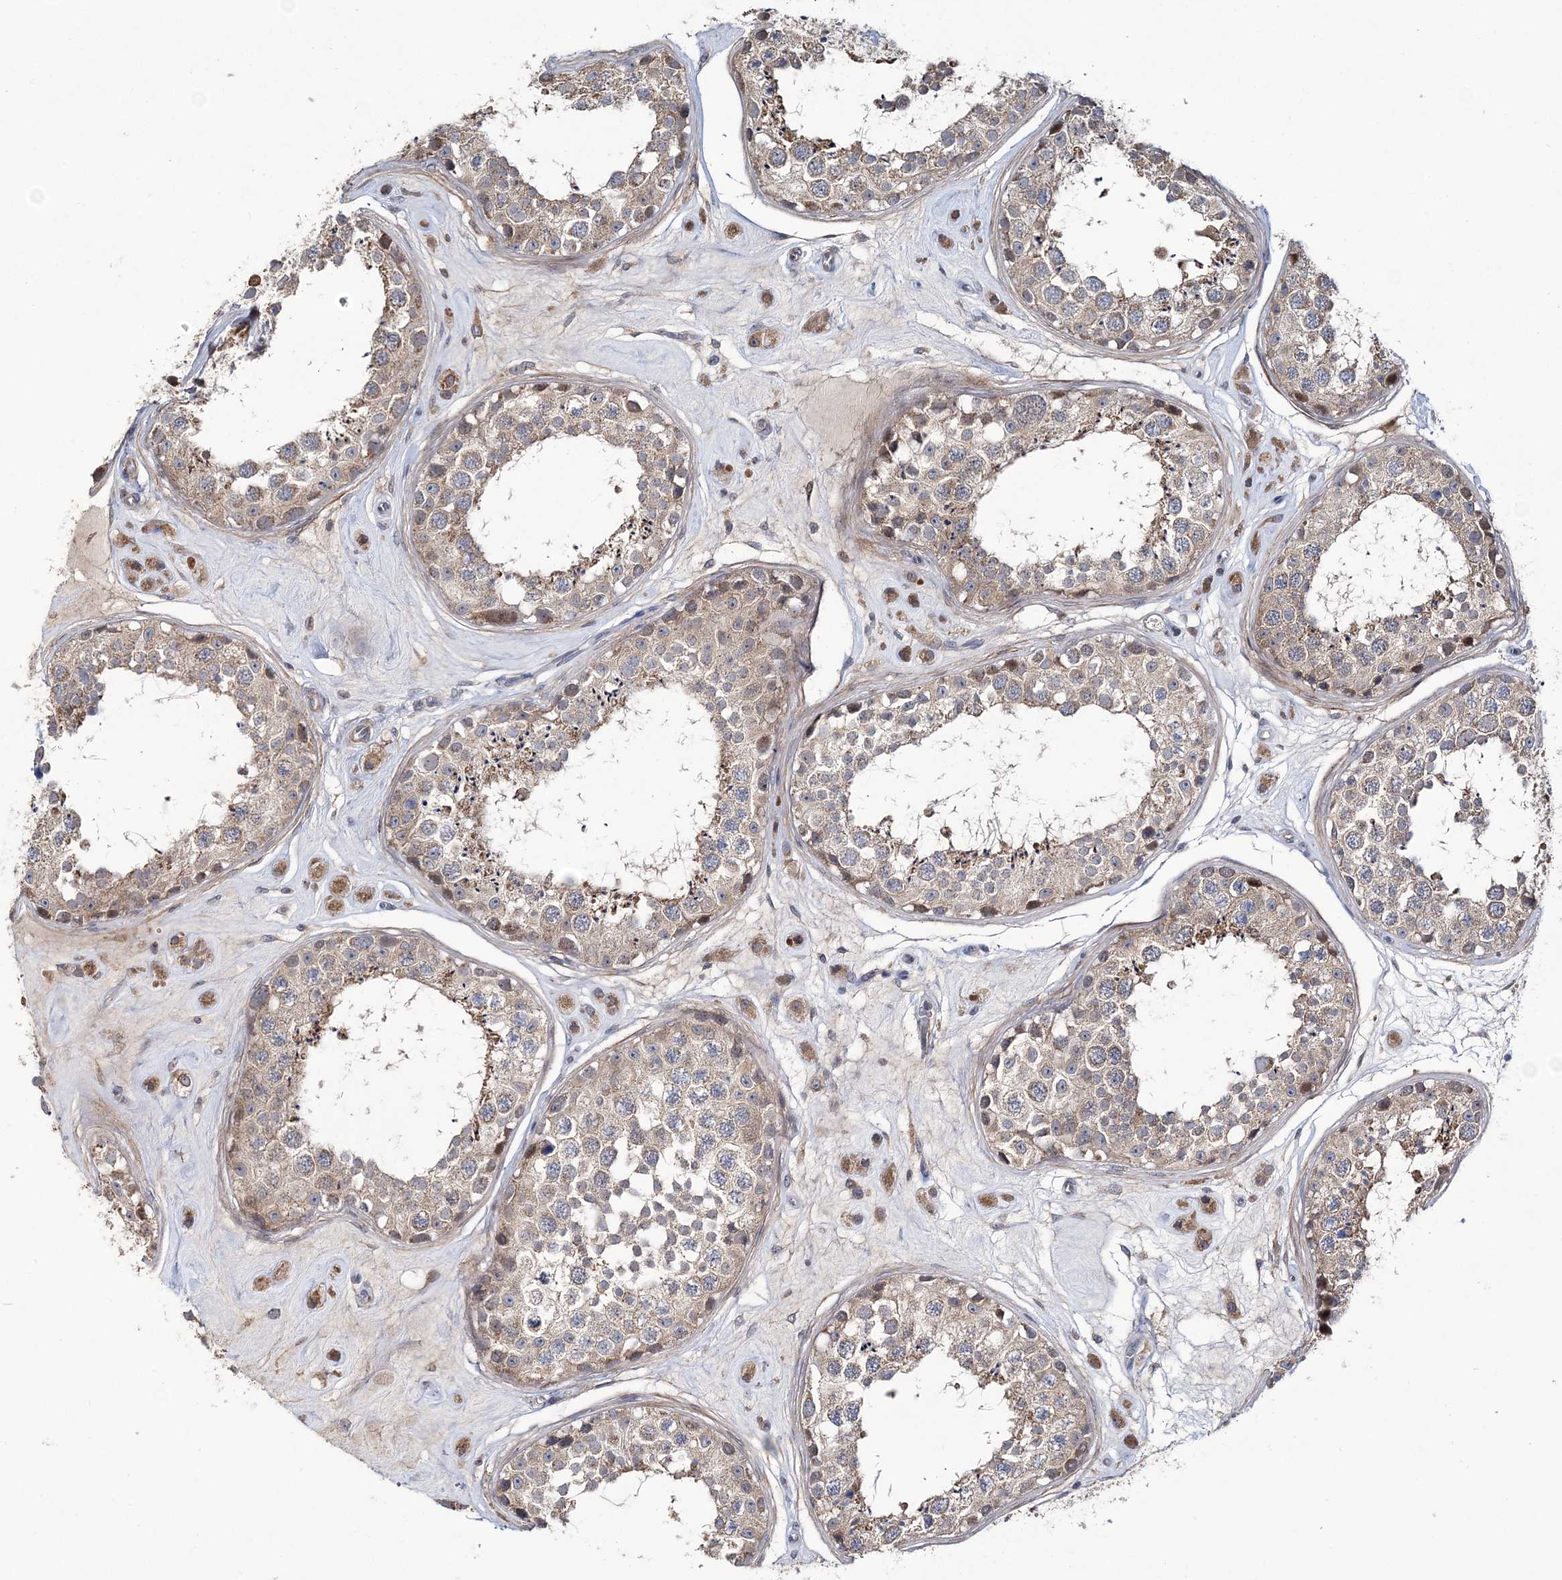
{"staining": {"intensity": "weak", "quantity": ">75%", "location": "cytoplasmic/membranous"}, "tissue": "testis", "cell_type": "Cells in seminiferous ducts", "image_type": "normal", "snomed": [{"axis": "morphology", "description": "Normal tissue, NOS"}, {"axis": "topography", "description": "Testis"}], "caption": "Testis stained with DAB immunohistochemistry shows low levels of weak cytoplasmic/membranous staining in approximately >75% of cells in seminiferous ducts.", "gene": "PPP2R2B", "patient": {"sex": "male", "age": 25}}